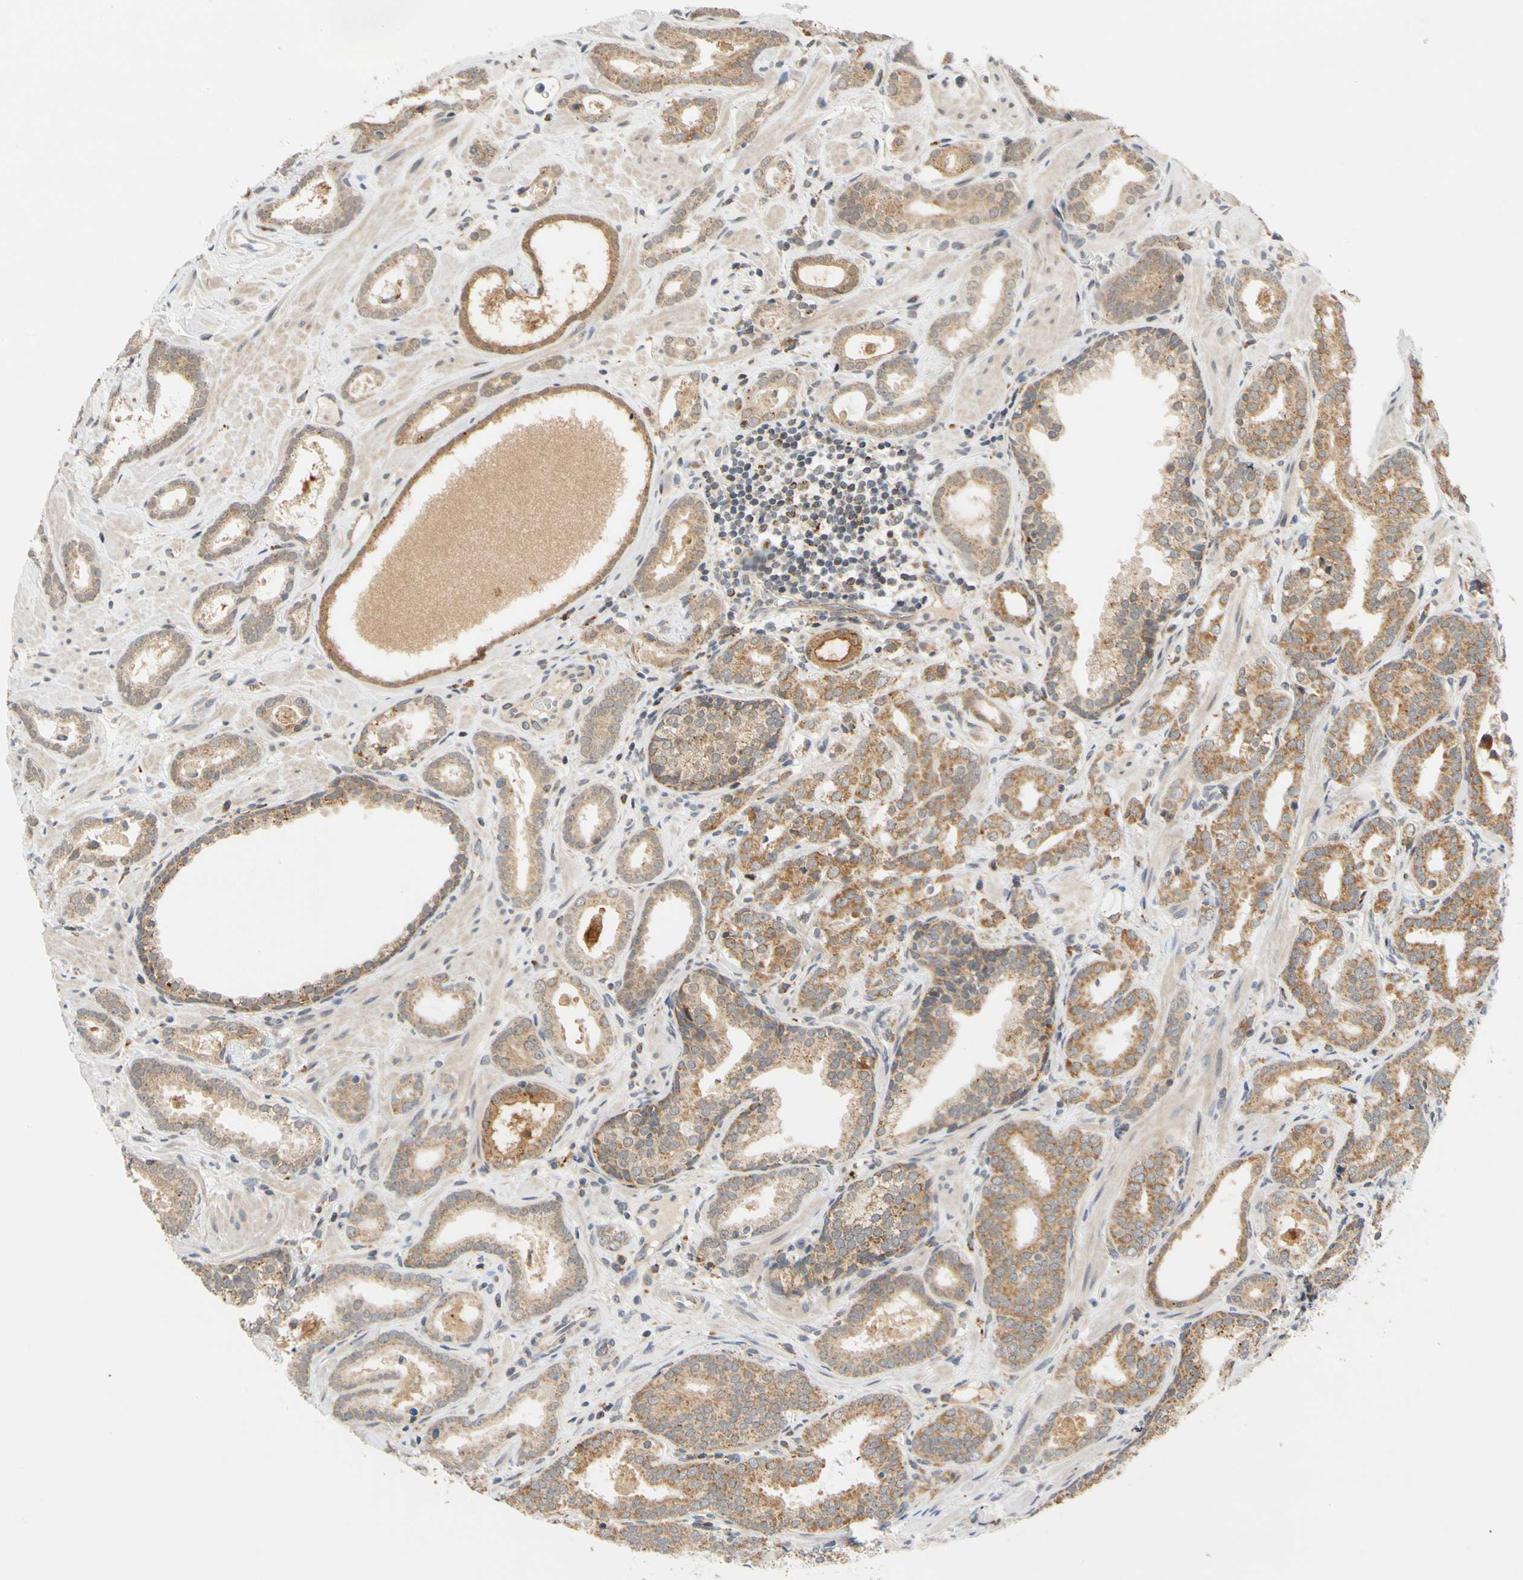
{"staining": {"intensity": "moderate", "quantity": ">75%", "location": "cytoplasmic/membranous"}, "tissue": "prostate cancer", "cell_type": "Tumor cells", "image_type": "cancer", "snomed": [{"axis": "morphology", "description": "Adenocarcinoma, Low grade"}, {"axis": "topography", "description": "Prostate"}], "caption": "A high-resolution image shows IHC staining of prostate low-grade adenocarcinoma, which exhibits moderate cytoplasmic/membranous staining in approximately >75% of tumor cells.", "gene": "SFXN3", "patient": {"sex": "male", "age": 57}}